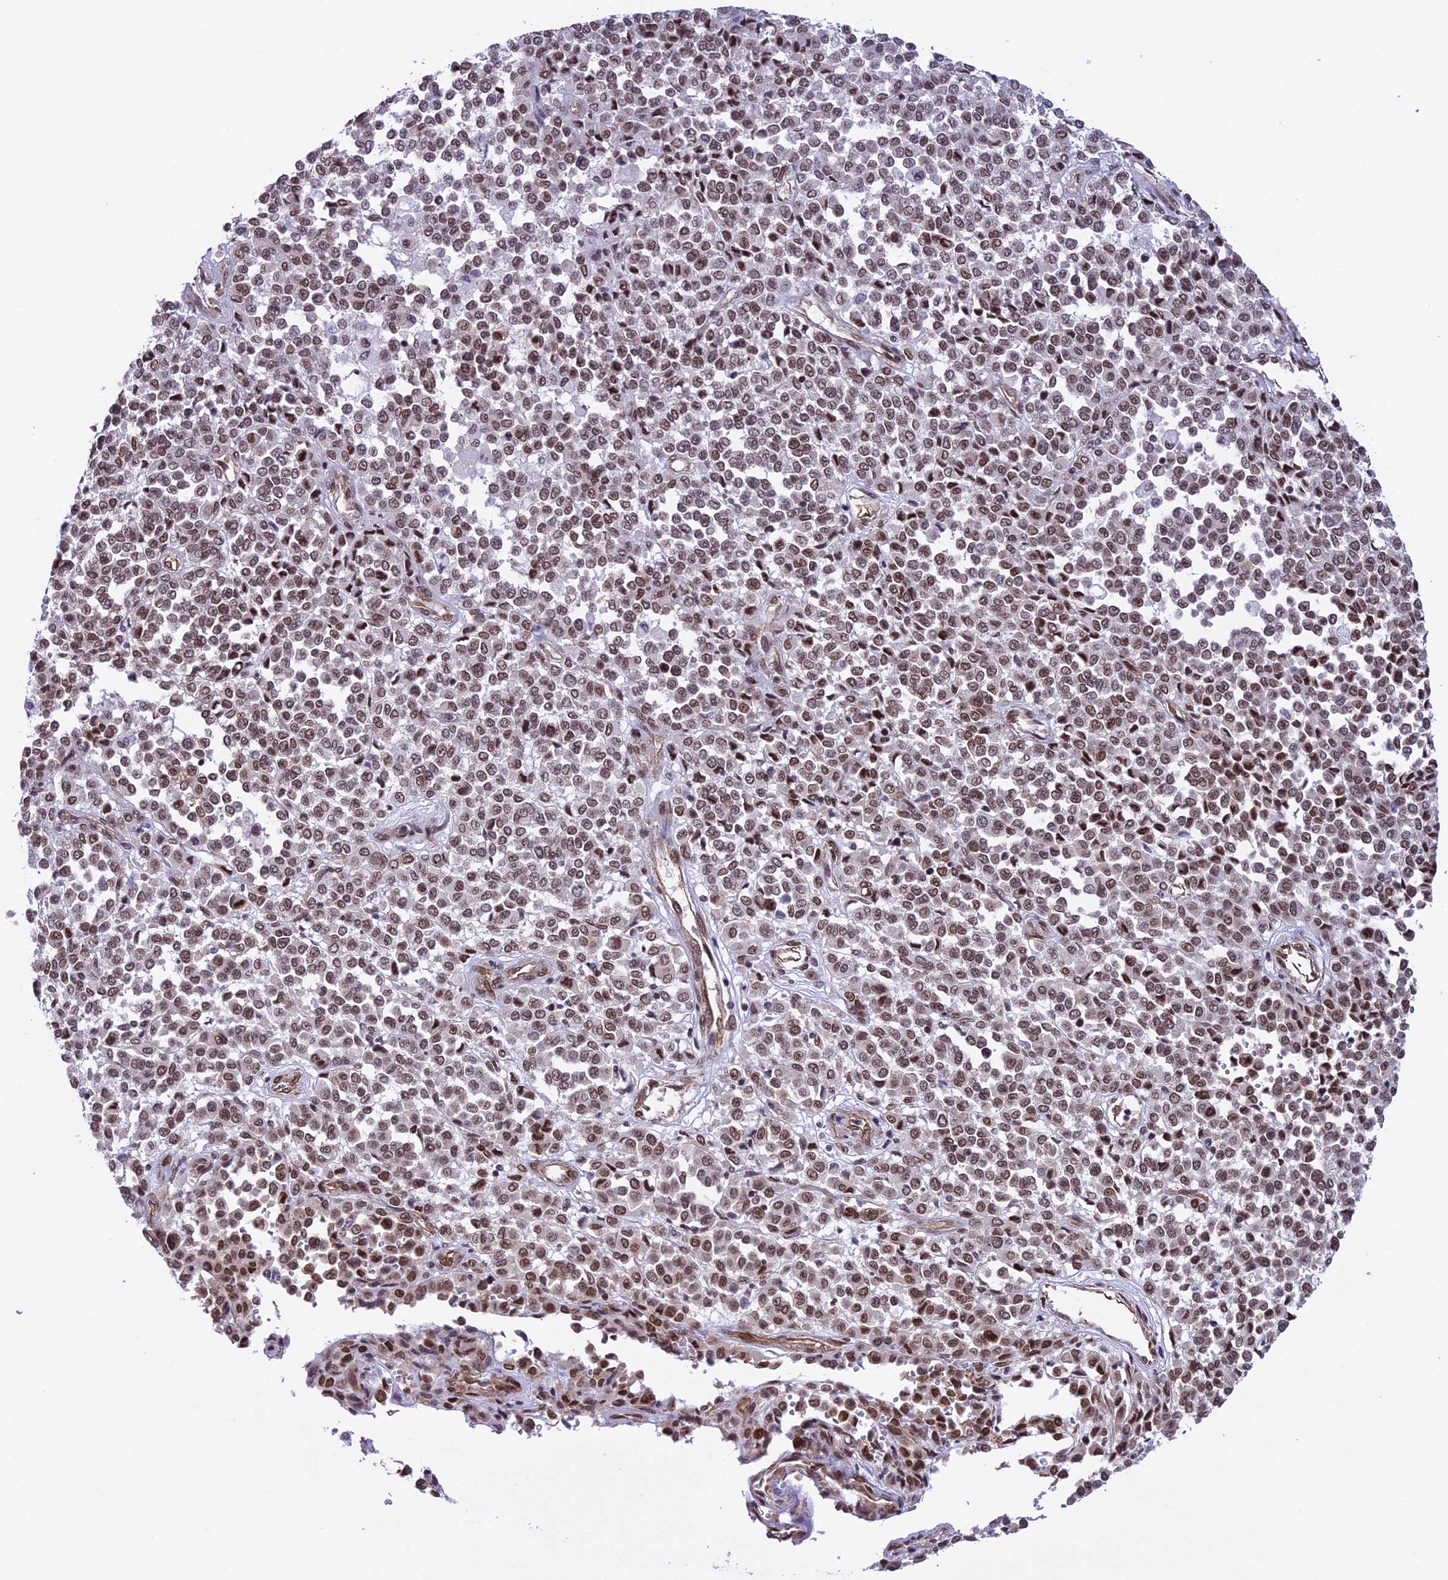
{"staining": {"intensity": "moderate", "quantity": ">75%", "location": "nuclear"}, "tissue": "melanoma", "cell_type": "Tumor cells", "image_type": "cancer", "snomed": [{"axis": "morphology", "description": "Malignant melanoma, Metastatic site"}, {"axis": "topography", "description": "Pancreas"}], "caption": "Immunohistochemistry (DAB) staining of malignant melanoma (metastatic site) exhibits moderate nuclear protein staining in about >75% of tumor cells. The protein is shown in brown color, while the nuclei are stained blue.", "gene": "MPHOSPH8", "patient": {"sex": "female", "age": 30}}